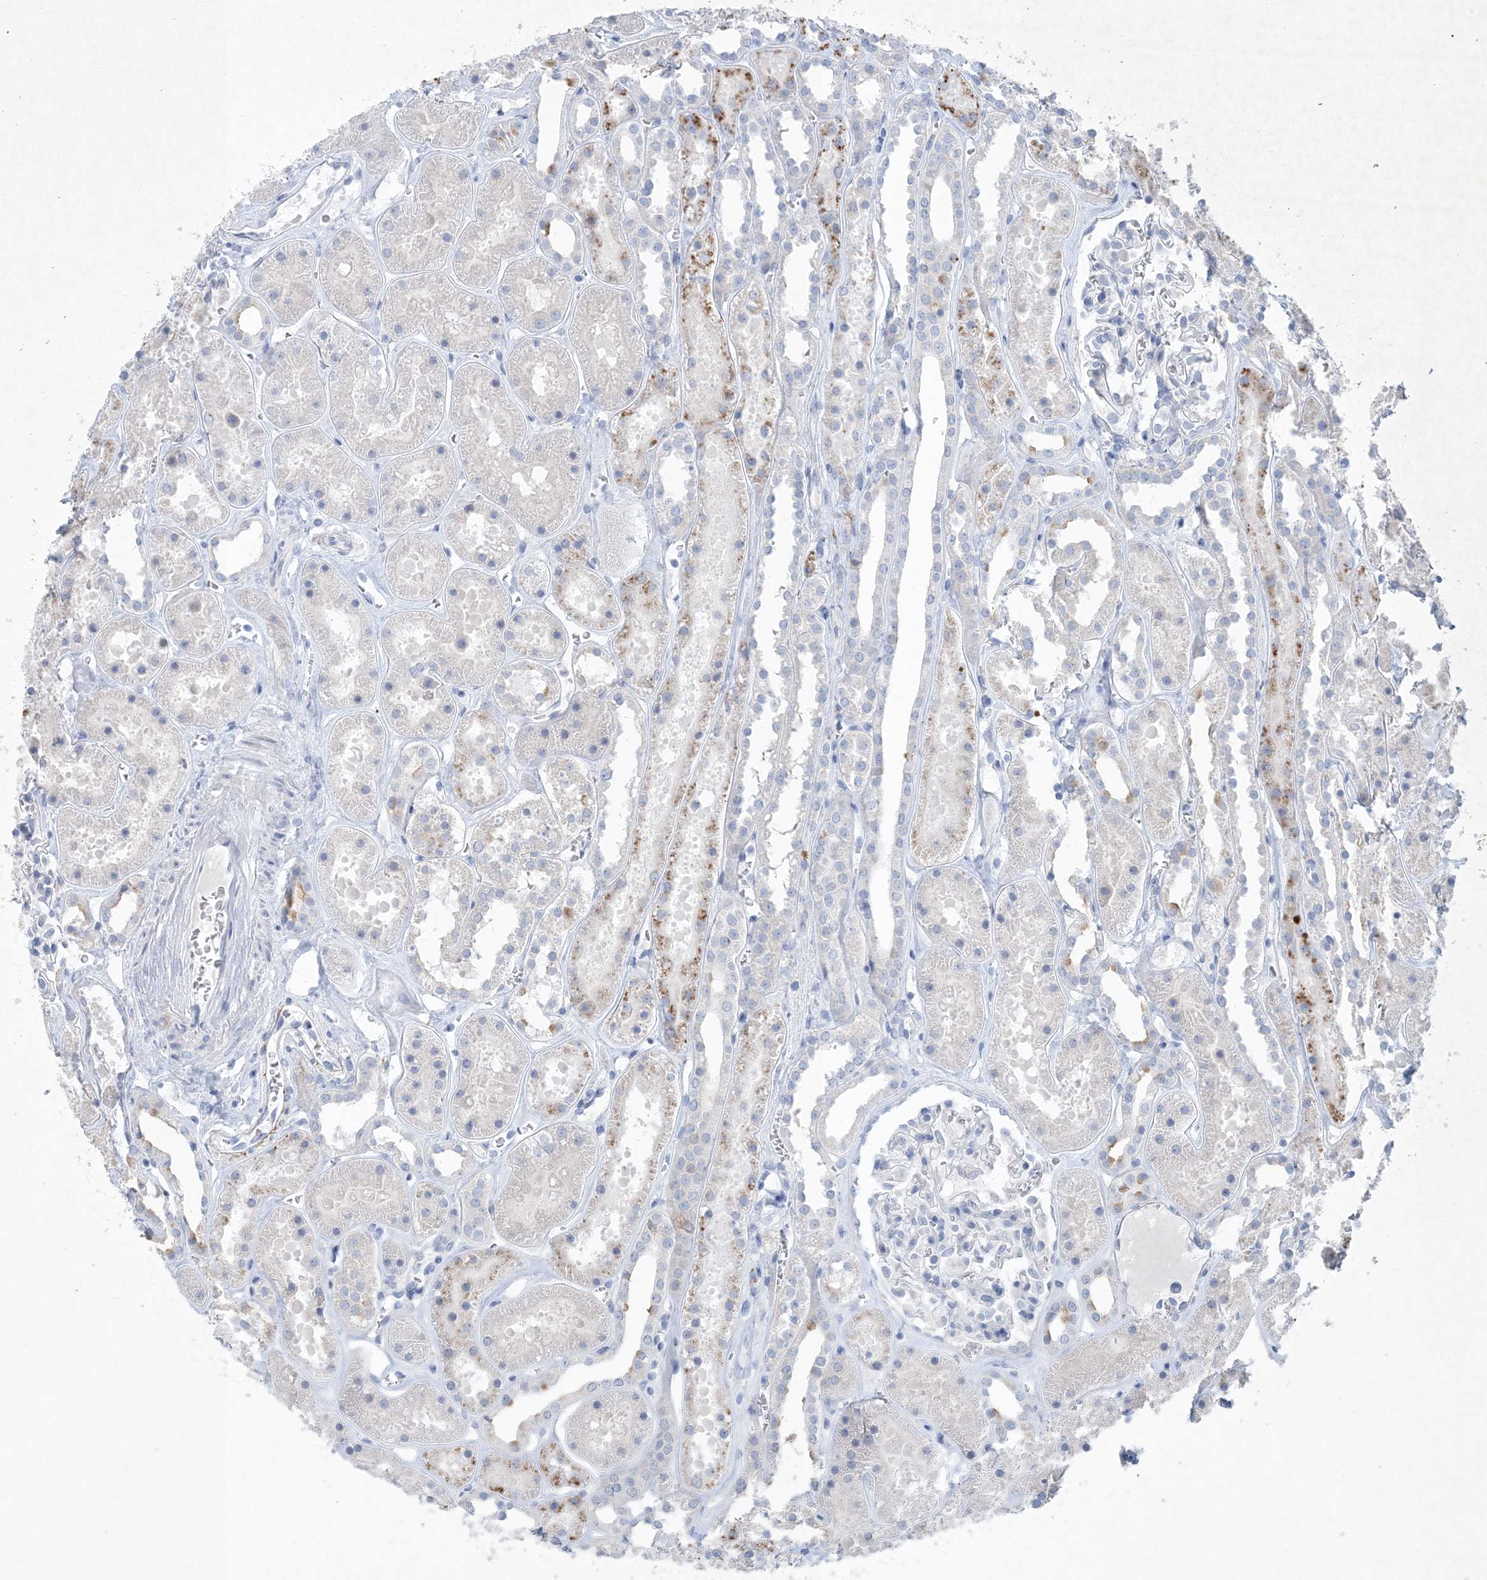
{"staining": {"intensity": "negative", "quantity": "none", "location": "none"}, "tissue": "kidney", "cell_type": "Cells in glomeruli", "image_type": "normal", "snomed": [{"axis": "morphology", "description": "Normal tissue, NOS"}, {"axis": "topography", "description": "Kidney"}], "caption": "High power microscopy image of an immunohistochemistry (IHC) image of unremarkable kidney, revealing no significant staining in cells in glomeruli.", "gene": "GABRG1", "patient": {"sex": "female", "age": 41}}